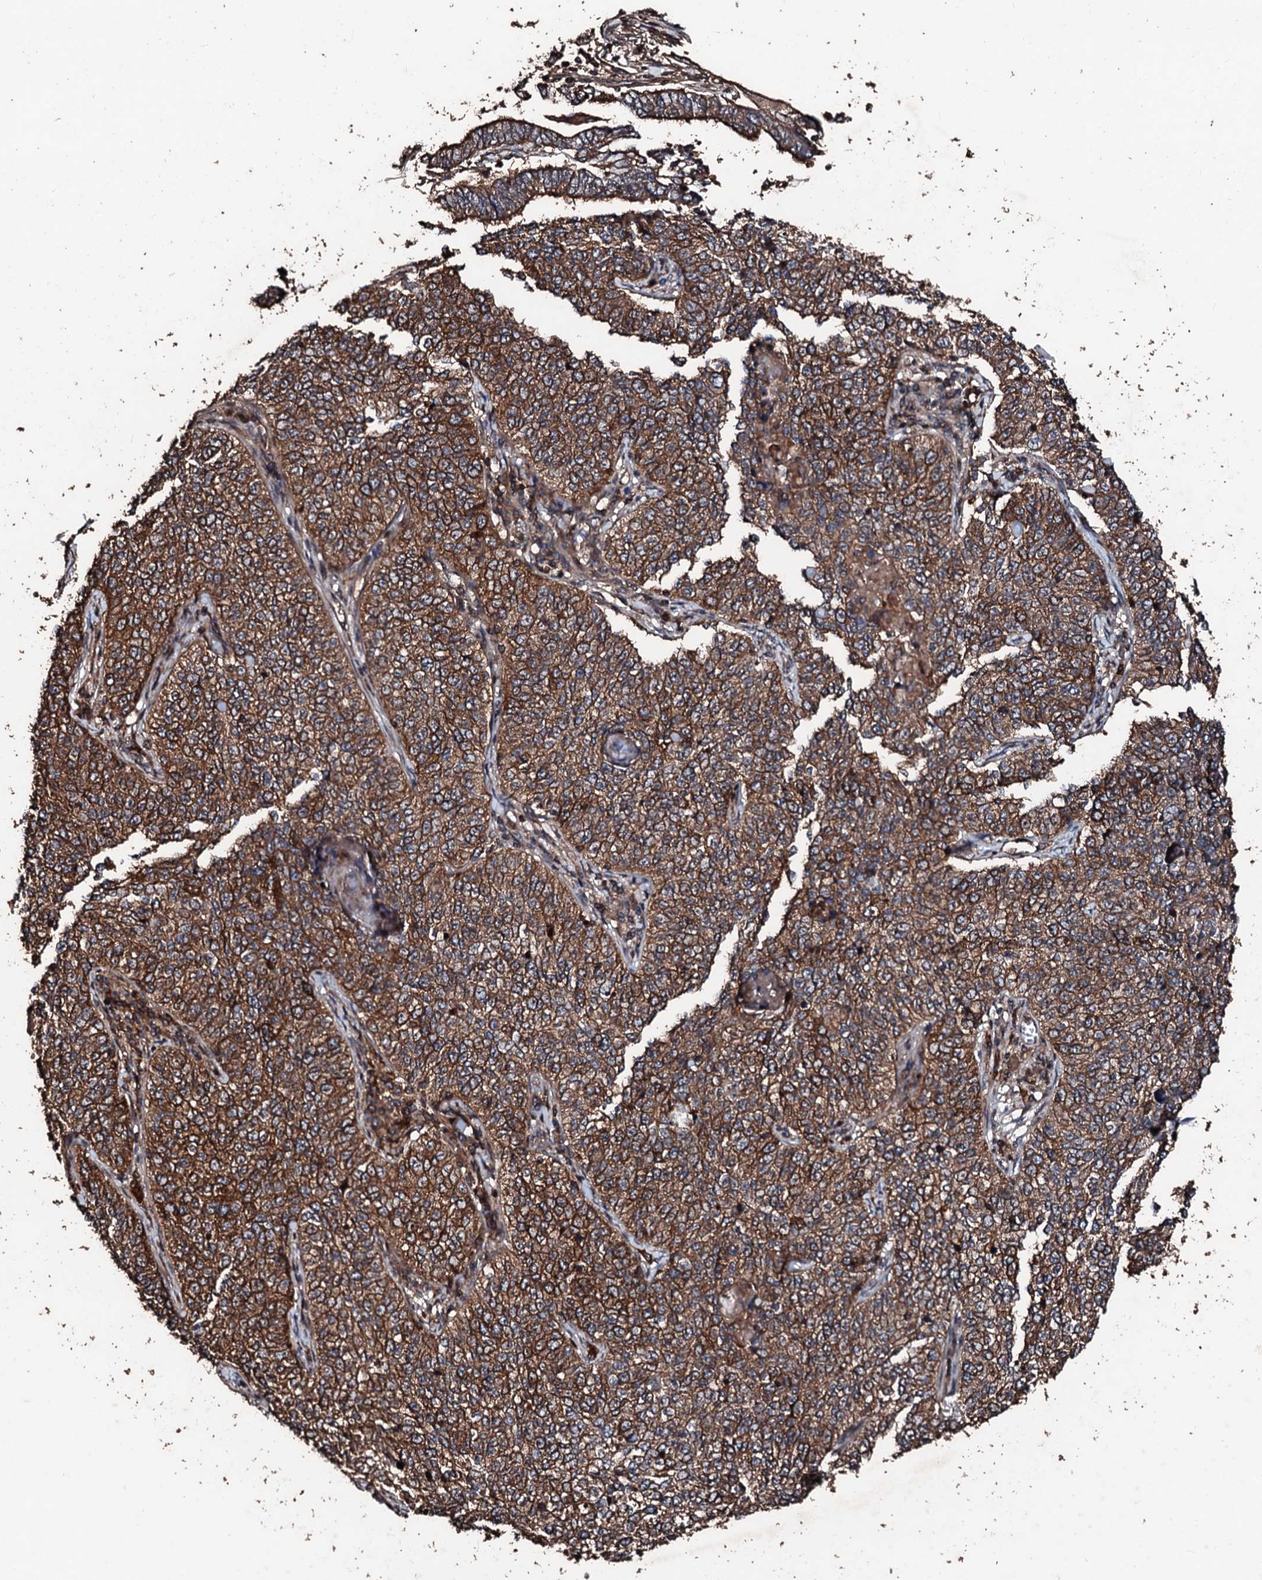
{"staining": {"intensity": "strong", "quantity": ">75%", "location": "cytoplasmic/membranous"}, "tissue": "cervical cancer", "cell_type": "Tumor cells", "image_type": "cancer", "snomed": [{"axis": "morphology", "description": "Squamous cell carcinoma, NOS"}, {"axis": "topography", "description": "Cervix"}], "caption": "The immunohistochemical stain labels strong cytoplasmic/membranous expression in tumor cells of squamous cell carcinoma (cervical) tissue.", "gene": "KIF18A", "patient": {"sex": "female", "age": 35}}